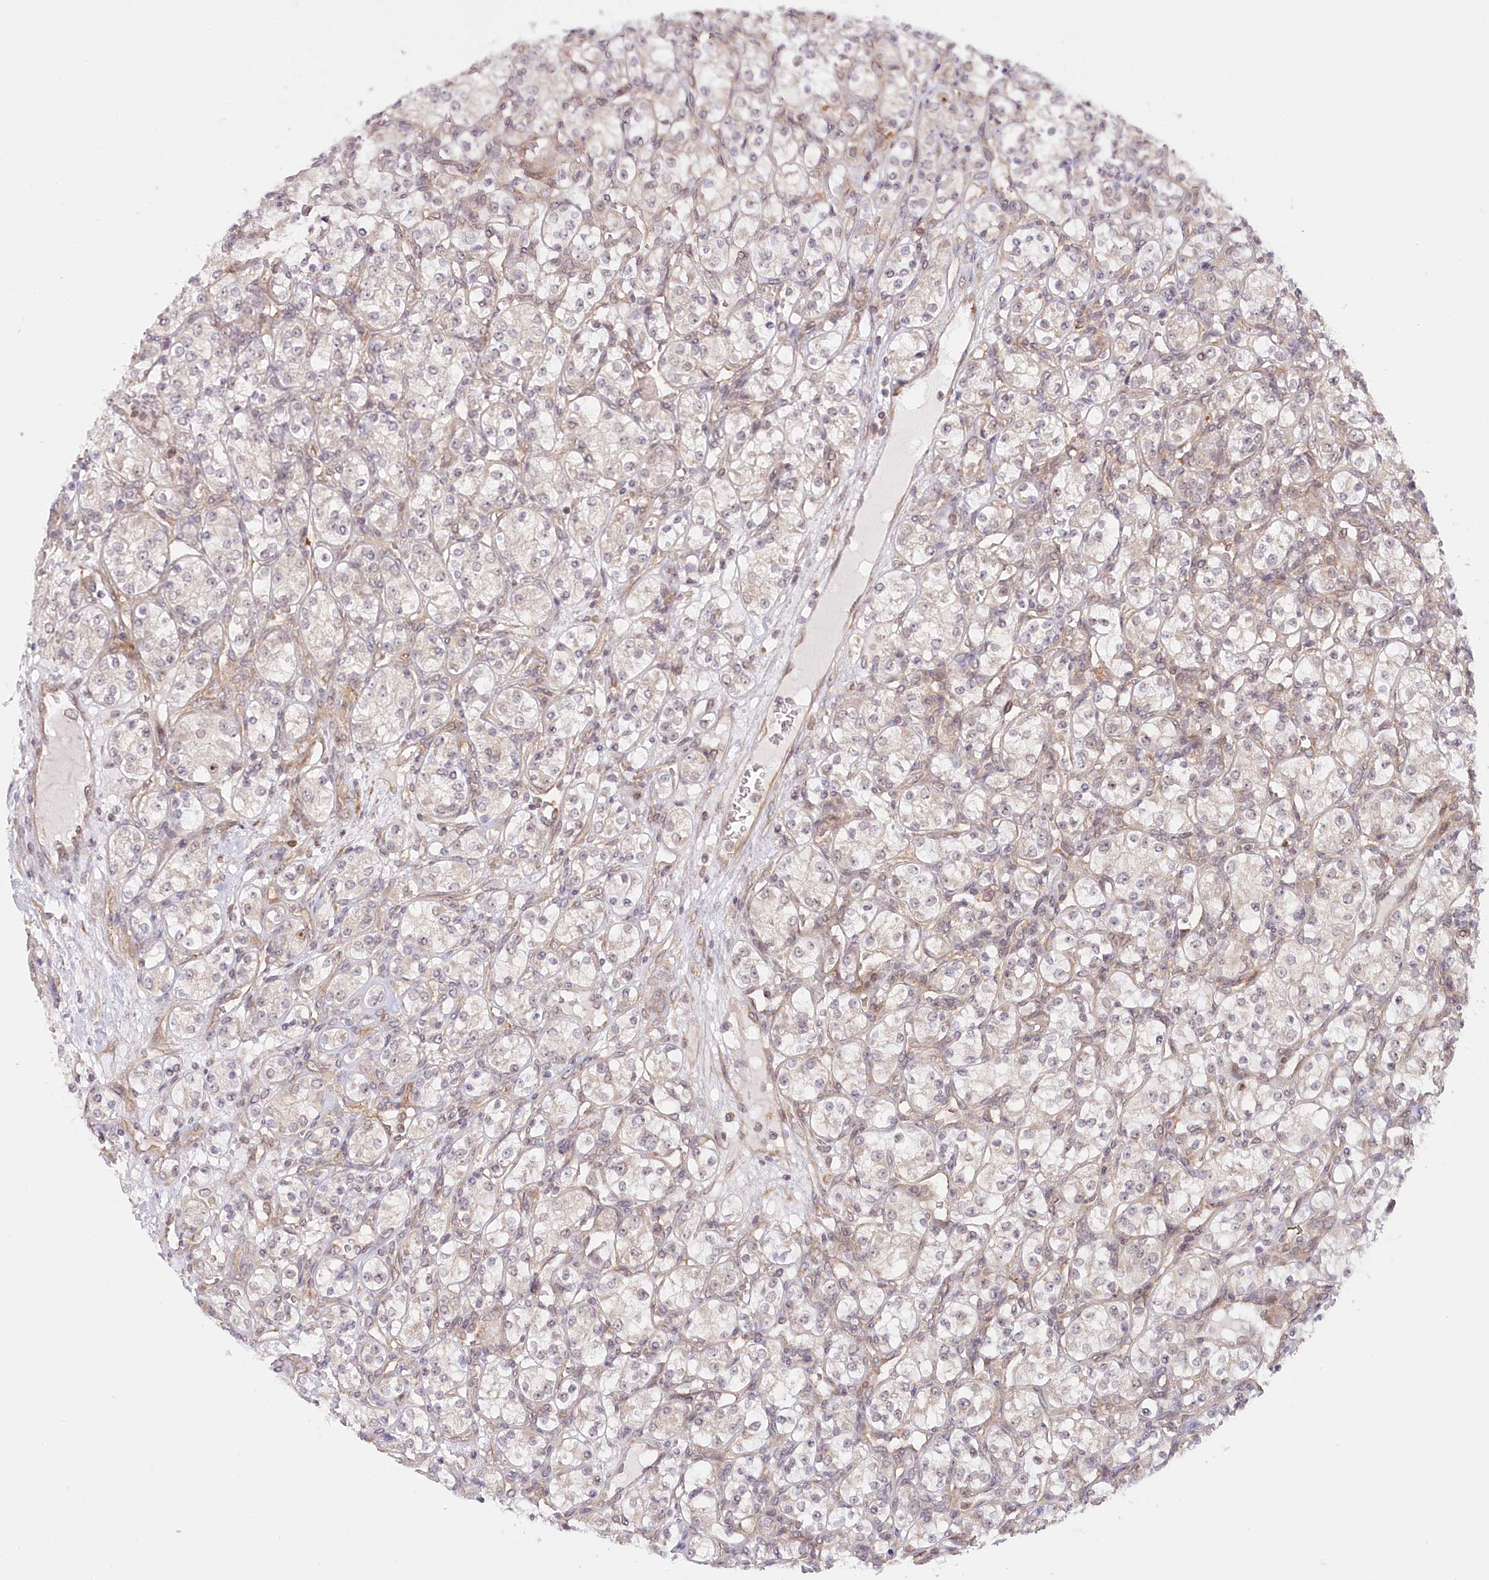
{"staining": {"intensity": "negative", "quantity": "none", "location": "none"}, "tissue": "renal cancer", "cell_type": "Tumor cells", "image_type": "cancer", "snomed": [{"axis": "morphology", "description": "Adenocarcinoma, NOS"}, {"axis": "topography", "description": "Kidney"}], "caption": "Immunohistochemistry (IHC) micrograph of neoplastic tissue: human renal cancer (adenocarcinoma) stained with DAB displays no significant protein positivity in tumor cells. Brightfield microscopy of immunohistochemistry stained with DAB (brown) and hematoxylin (blue), captured at high magnification.", "gene": "CEP70", "patient": {"sex": "male", "age": 77}}